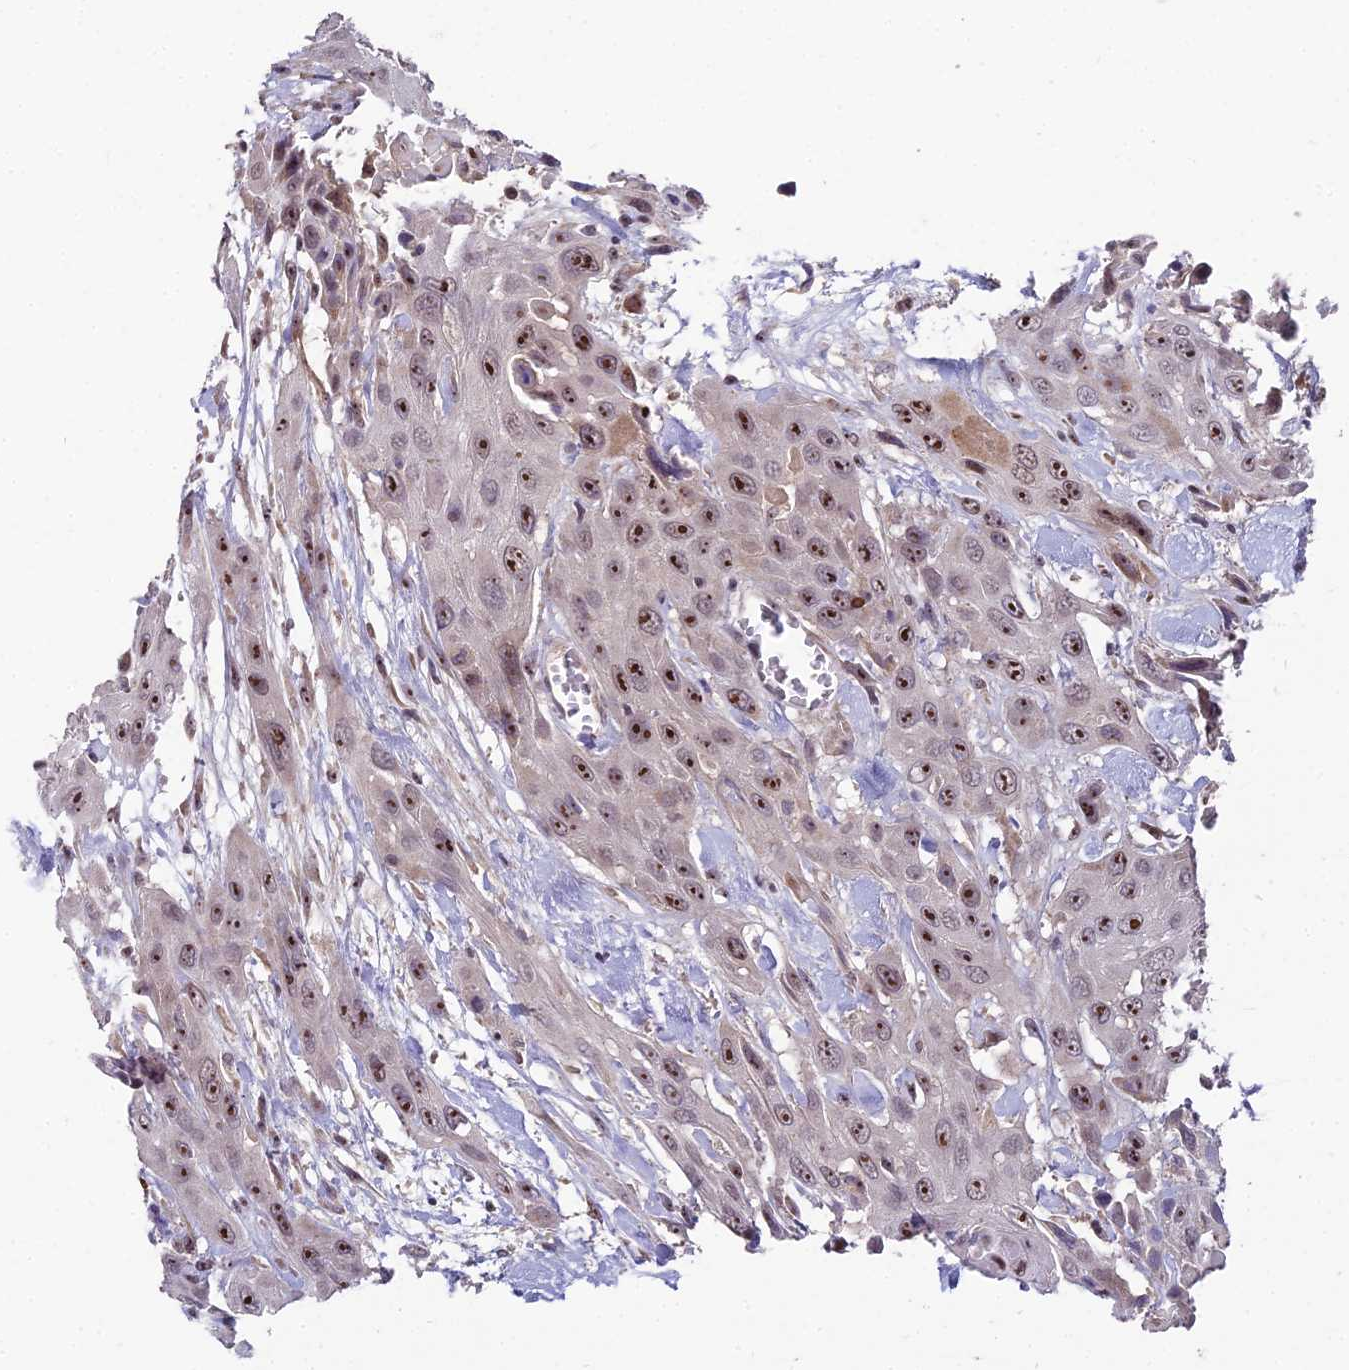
{"staining": {"intensity": "moderate", "quantity": ">75%", "location": "nuclear"}, "tissue": "head and neck cancer", "cell_type": "Tumor cells", "image_type": "cancer", "snomed": [{"axis": "morphology", "description": "Squamous cell carcinoma, NOS"}, {"axis": "topography", "description": "Head-Neck"}], "caption": "Immunohistochemical staining of human head and neck cancer exhibits medium levels of moderate nuclear protein expression in approximately >75% of tumor cells.", "gene": "ZNF333", "patient": {"sex": "male", "age": 81}}